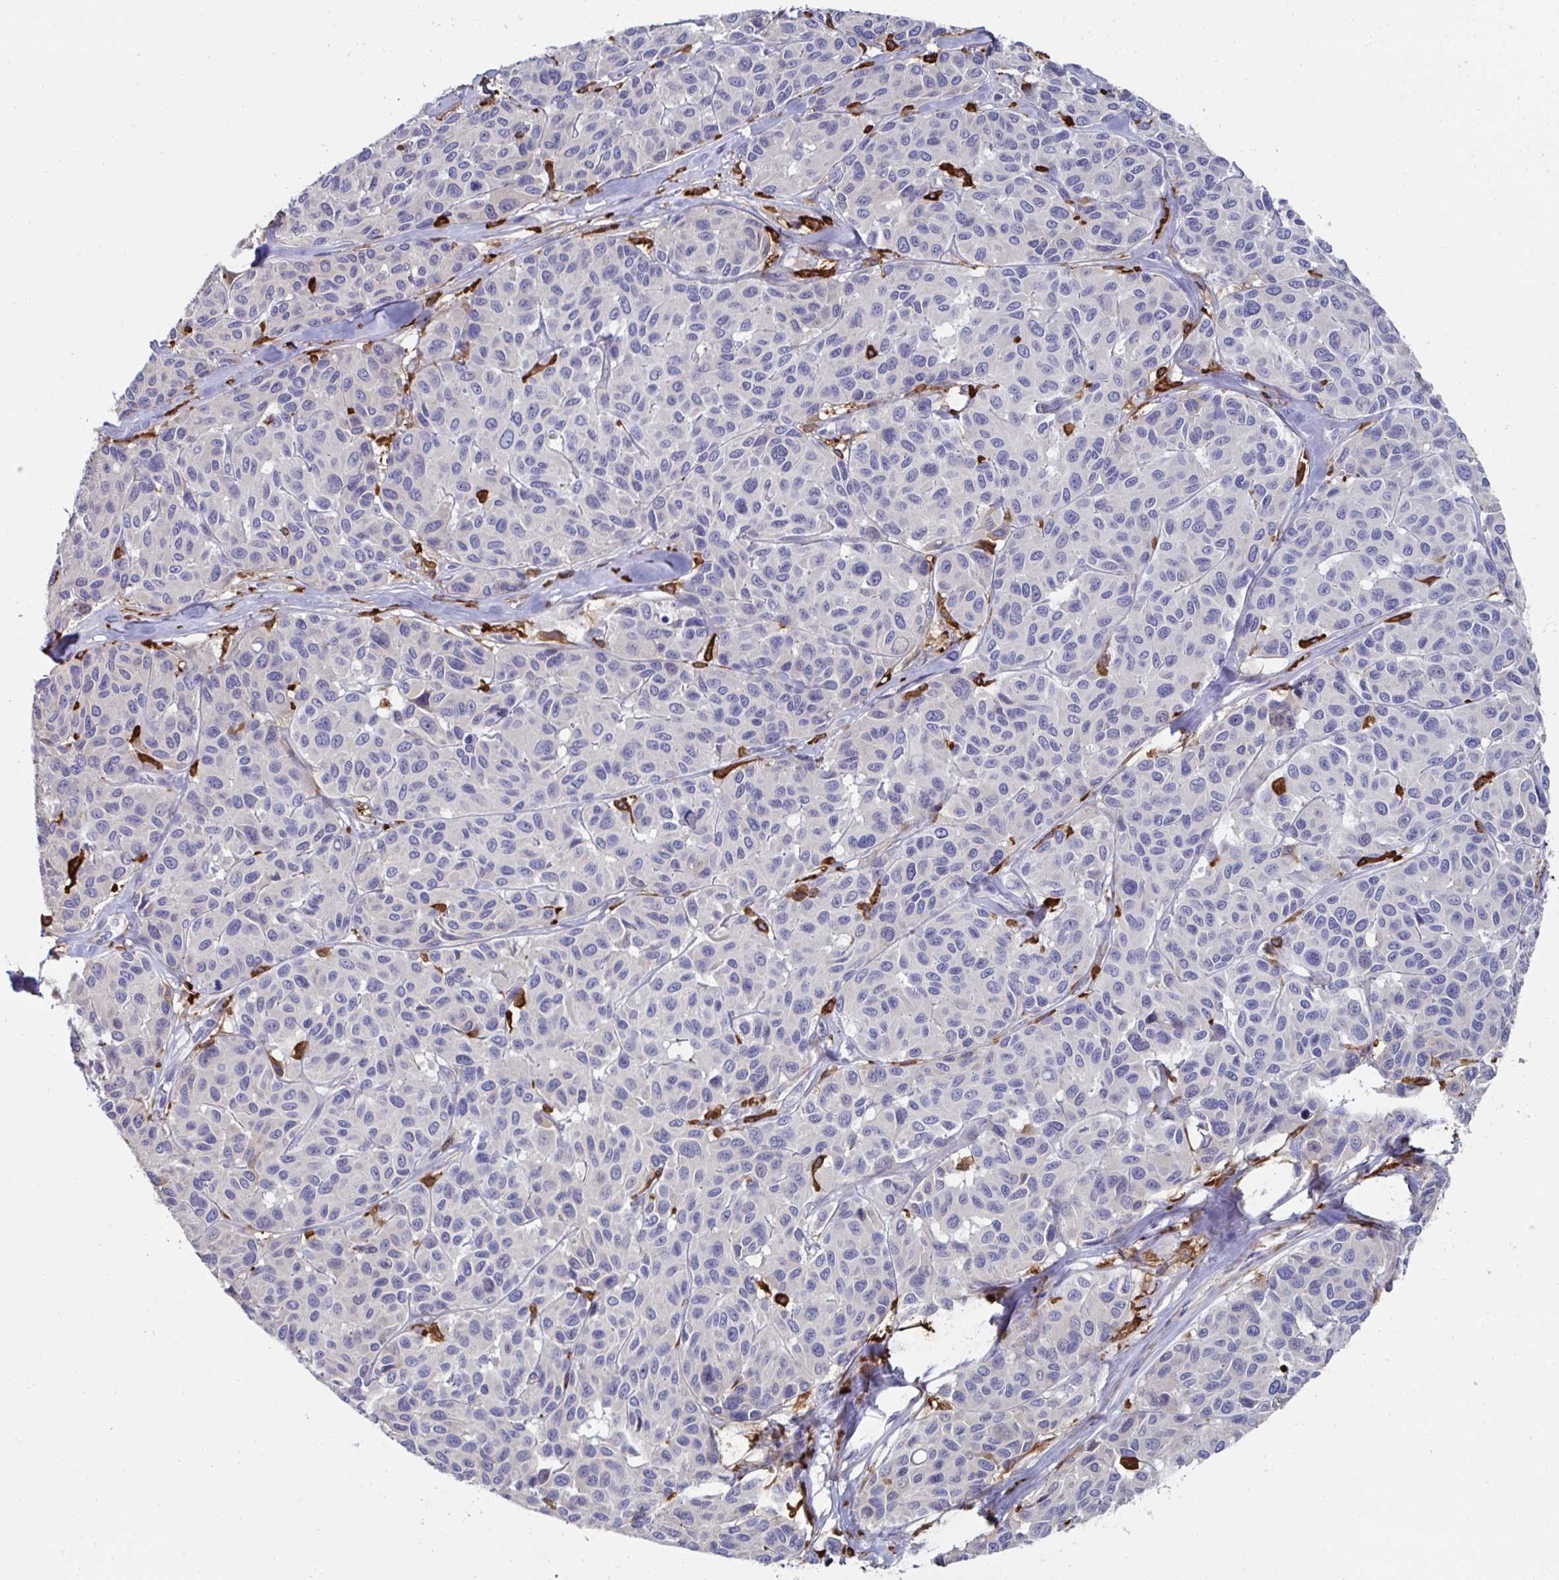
{"staining": {"intensity": "negative", "quantity": "none", "location": "none"}, "tissue": "melanoma", "cell_type": "Tumor cells", "image_type": "cancer", "snomed": [{"axis": "morphology", "description": "Malignant melanoma, NOS"}, {"axis": "topography", "description": "Skin"}], "caption": "Tumor cells show no significant protein positivity in melanoma. (Stains: DAB (3,3'-diaminobenzidine) immunohistochemistry with hematoxylin counter stain, Microscopy: brightfield microscopy at high magnification).", "gene": "FBXL13", "patient": {"sex": "female", "age": 66}}